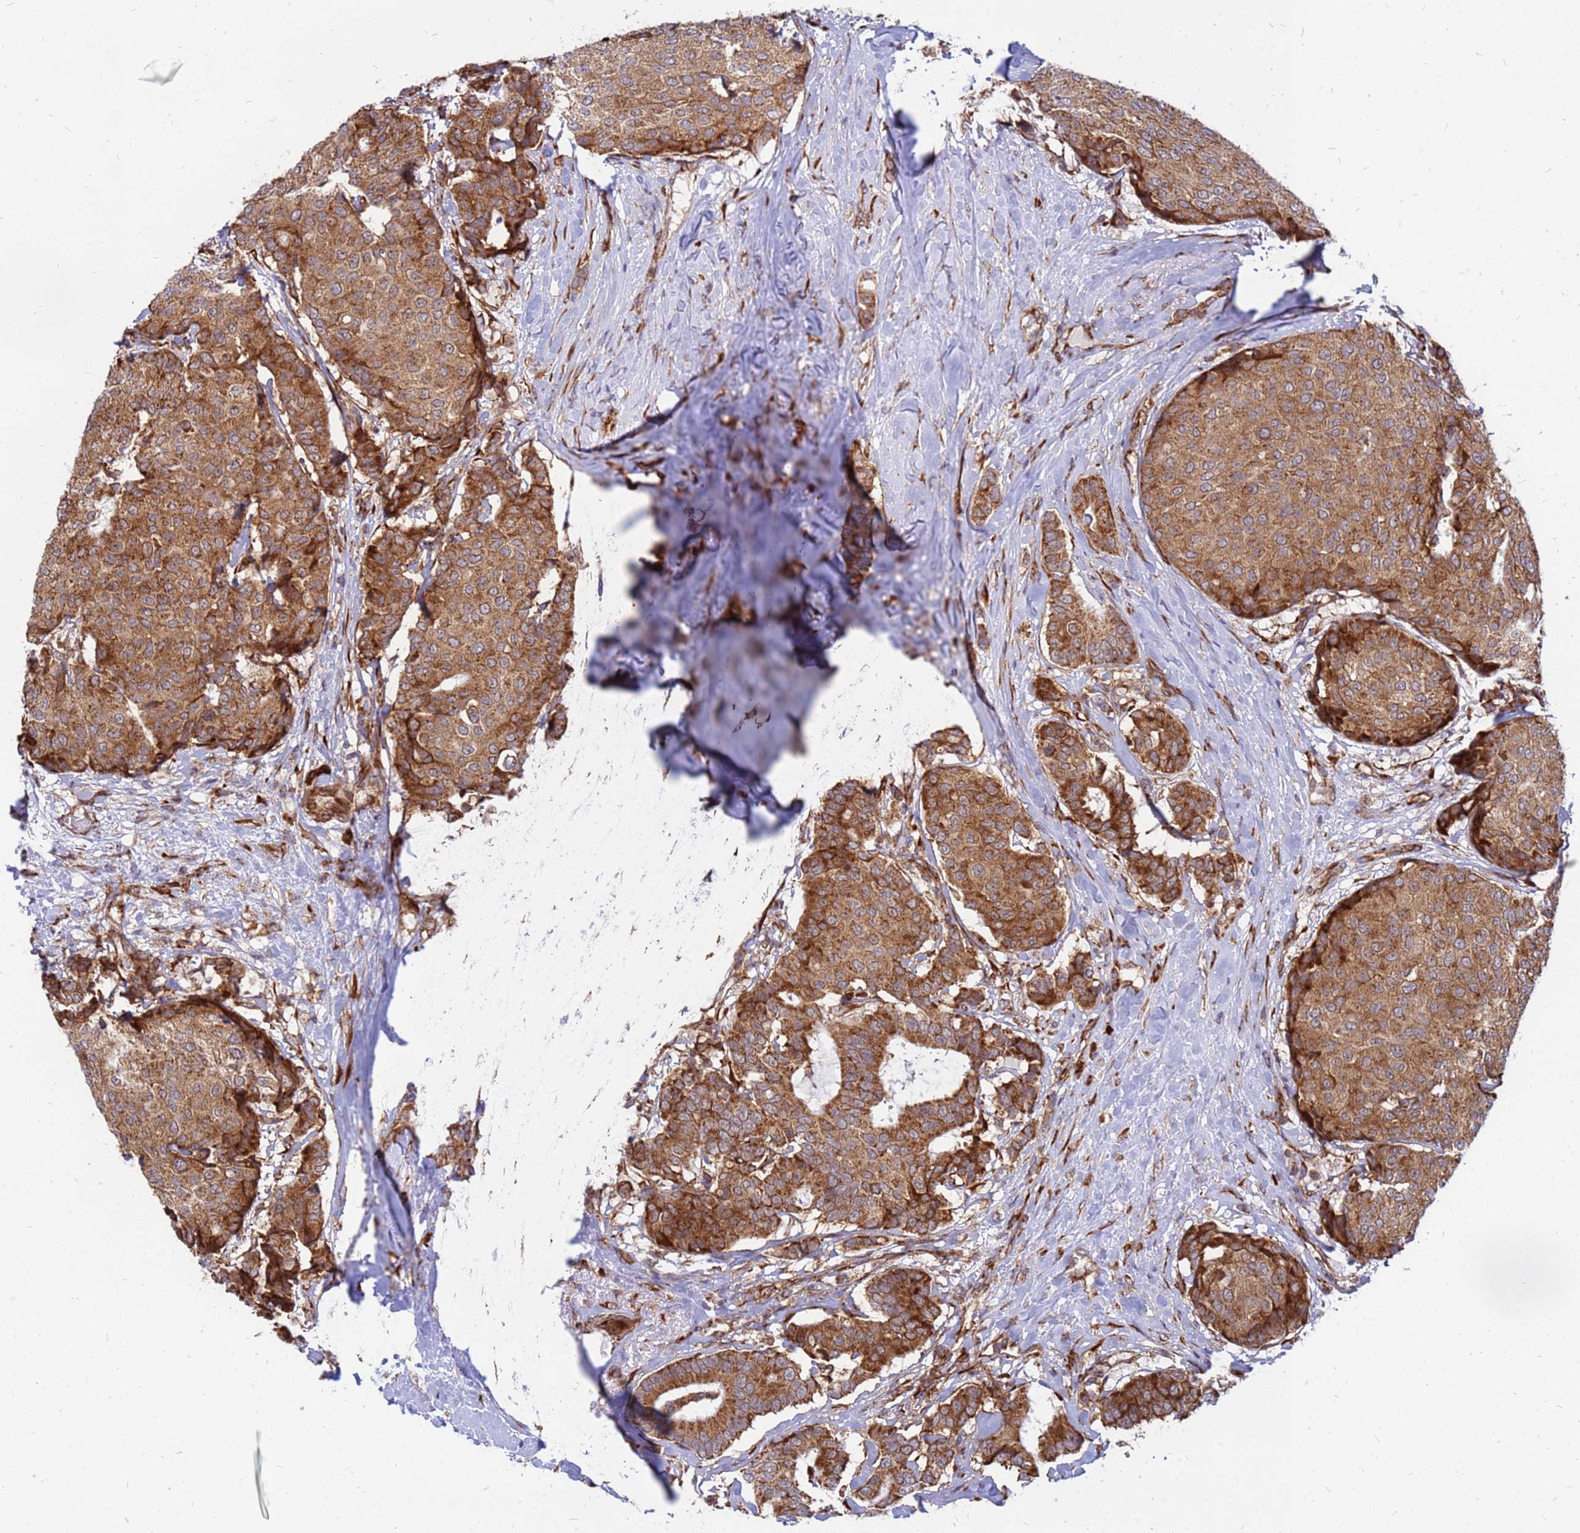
{"staining": {"intensity": "moderate", "quantity": ">75%", "location": "cytoplasmic/membranous"}, "tissue": "breast cancer", "cell_type": "Tumor cells", "image_type": "cancer", "snomed": [{"axis": "morphology", "description": "Duct carcinoma"}, {"axis": "topography", "description": "Breast"}], "caption": "Breast cancer tissue demonstrates moderate cytoplasmic/membranous expression in approximately >75% of tumor cells", "gene": "RPL8", "patient": {"sex": "female", "age": 75}}